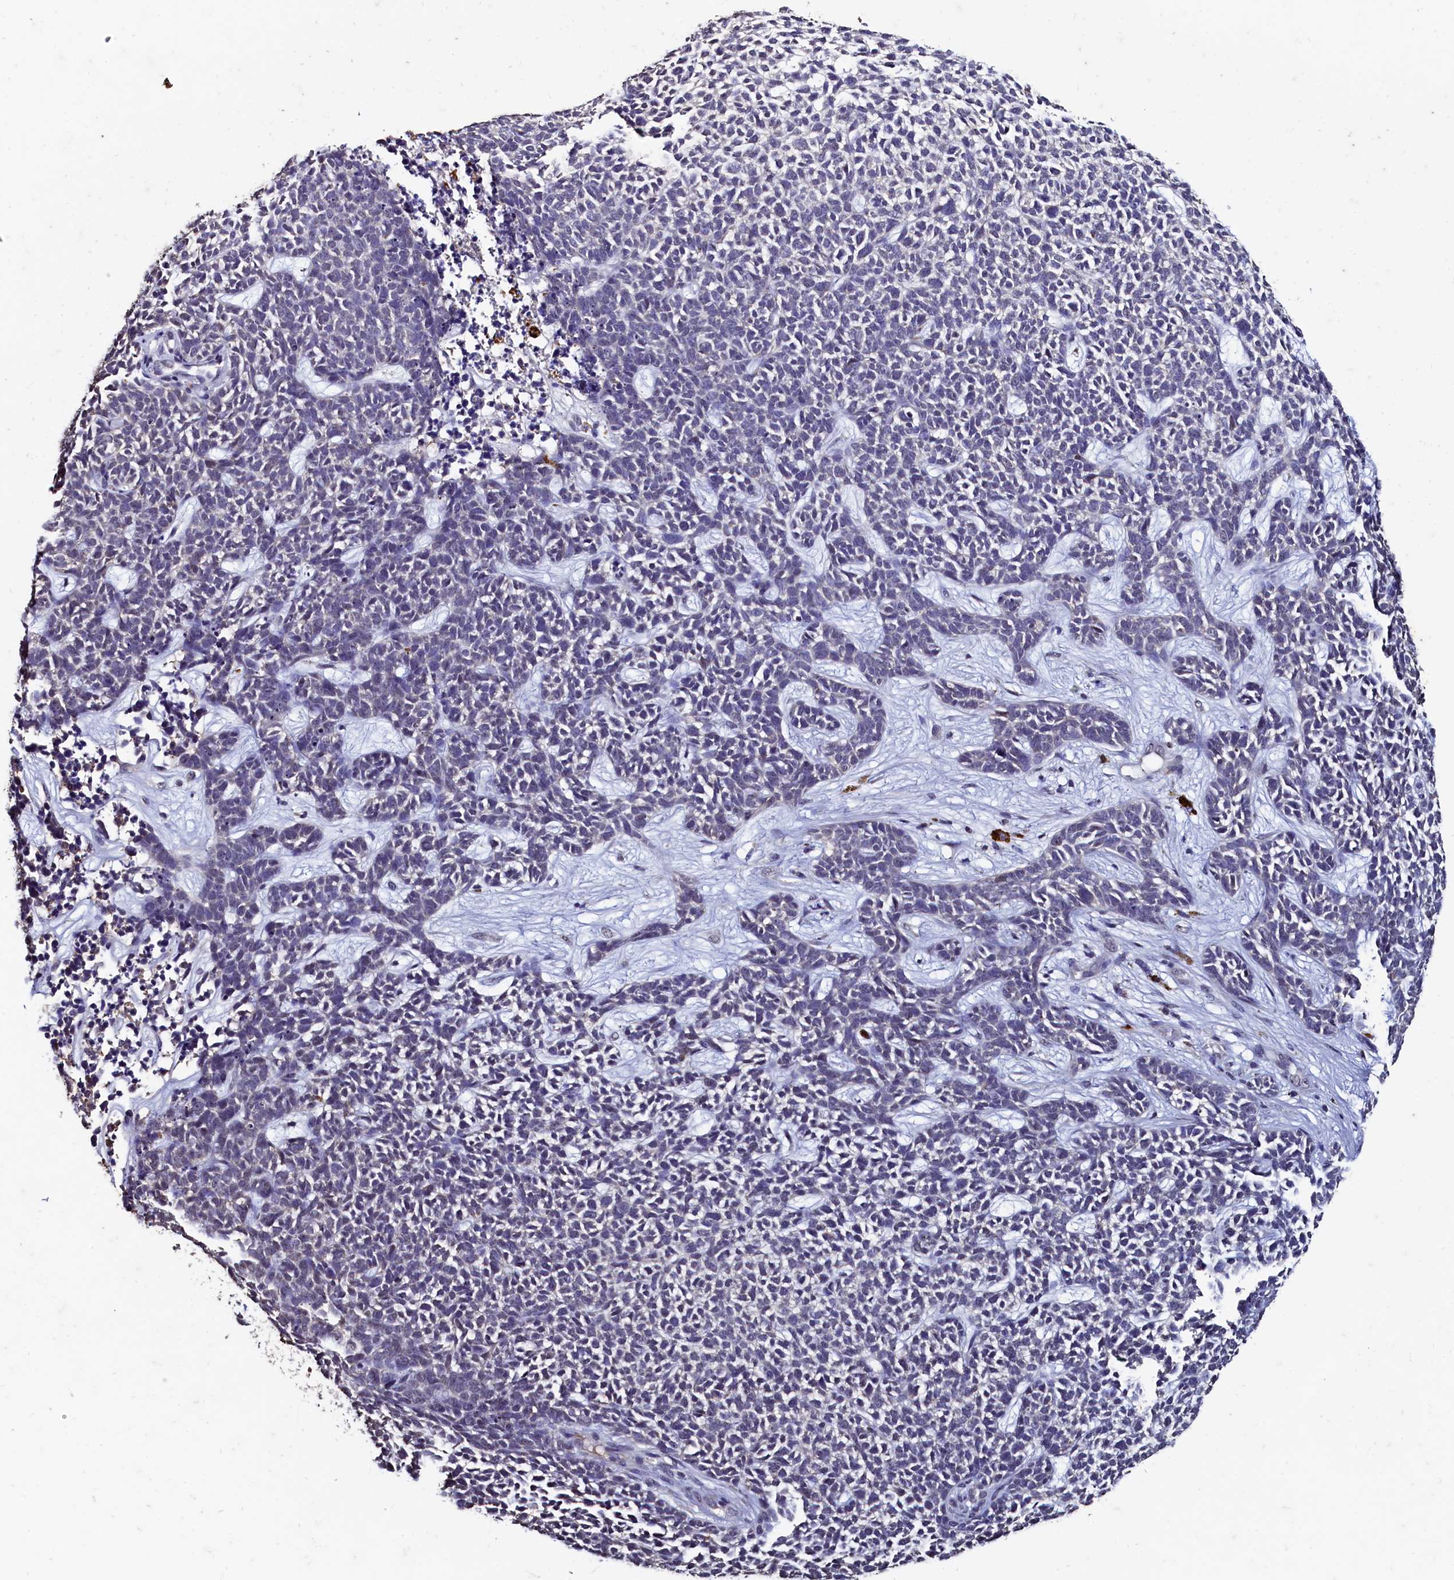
{"staining": {"intensity": "negative", "quantity": "none", "location": "none"}, "tissue": "skin cancer", "cell_type": "Tumor cells", "image_type": "cancer", "snomed": [{"axis": "morphology", "description": "Basal cell carcinoma"}, {"axis": "topography", "description": "Skin"}], "caption": "DAB immunohistochemical staining of human skin basal cell carcinoma displays no significant staining in tumor cells.", "gene": "CSTPP1", "patient": {"sex": "female", "age": 84}}